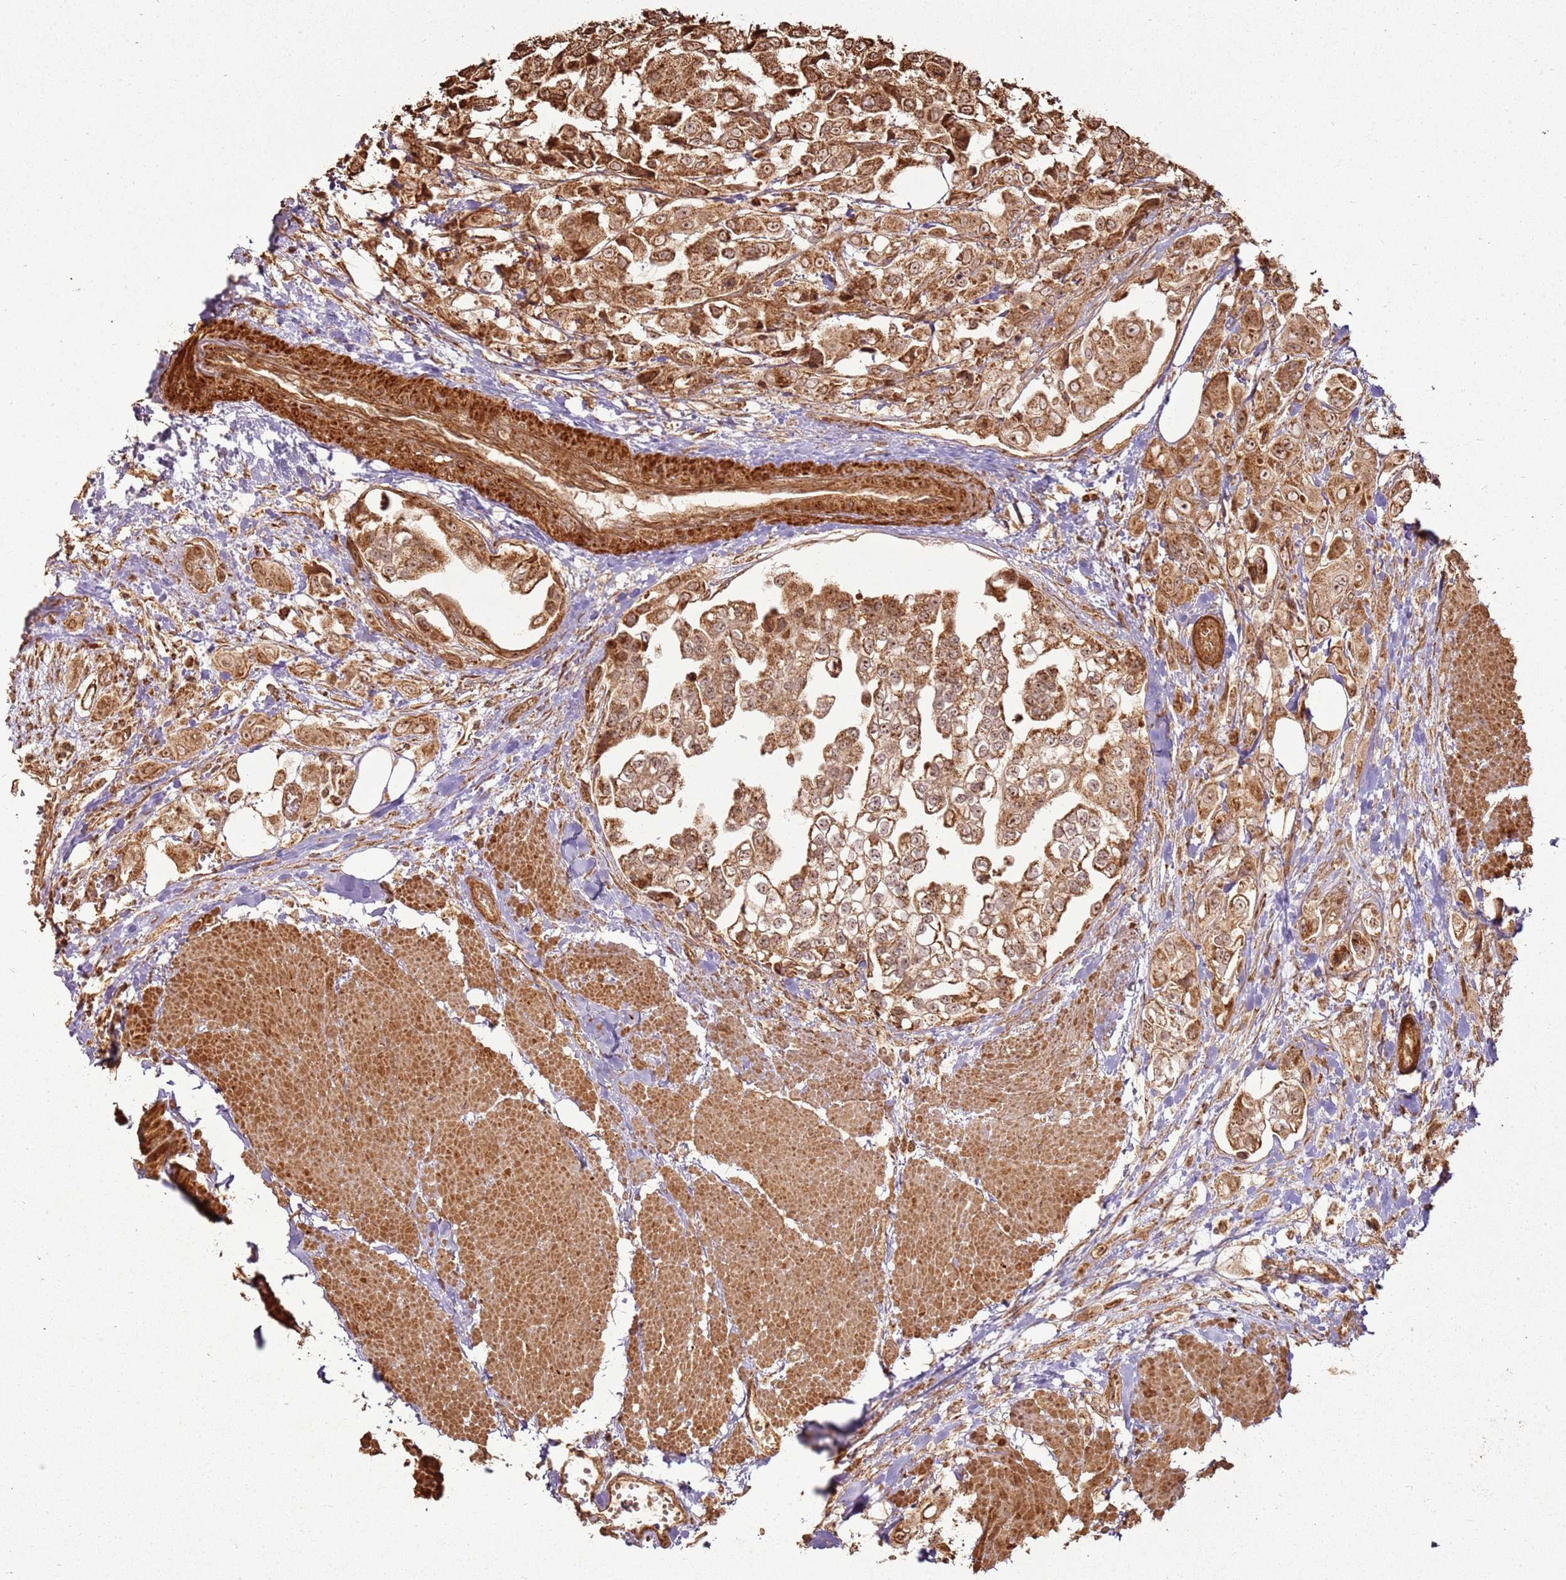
{"staining": {"intensity": "moderate", "quantity": ">75%", "location": "cytoplasmic/membranous,nuclear"}, "tissue": "urothelial cancer", "cell_type": "Tumor cells", "image_type": "cancer", "snomed": [{"axis": "morphology", "description": "Urothelial carcinoma, High grade"}, {"axis": "topography", "description": "Urinary bladder"}], "caption": "A brown stain shows moderate cytoplasmic/membranous and nuclear staining of a protein in human high-grade urothelial carcinoma tumor cells.", "gene": "MRPS6", "patient": {"sex": "male", "age": 67}}